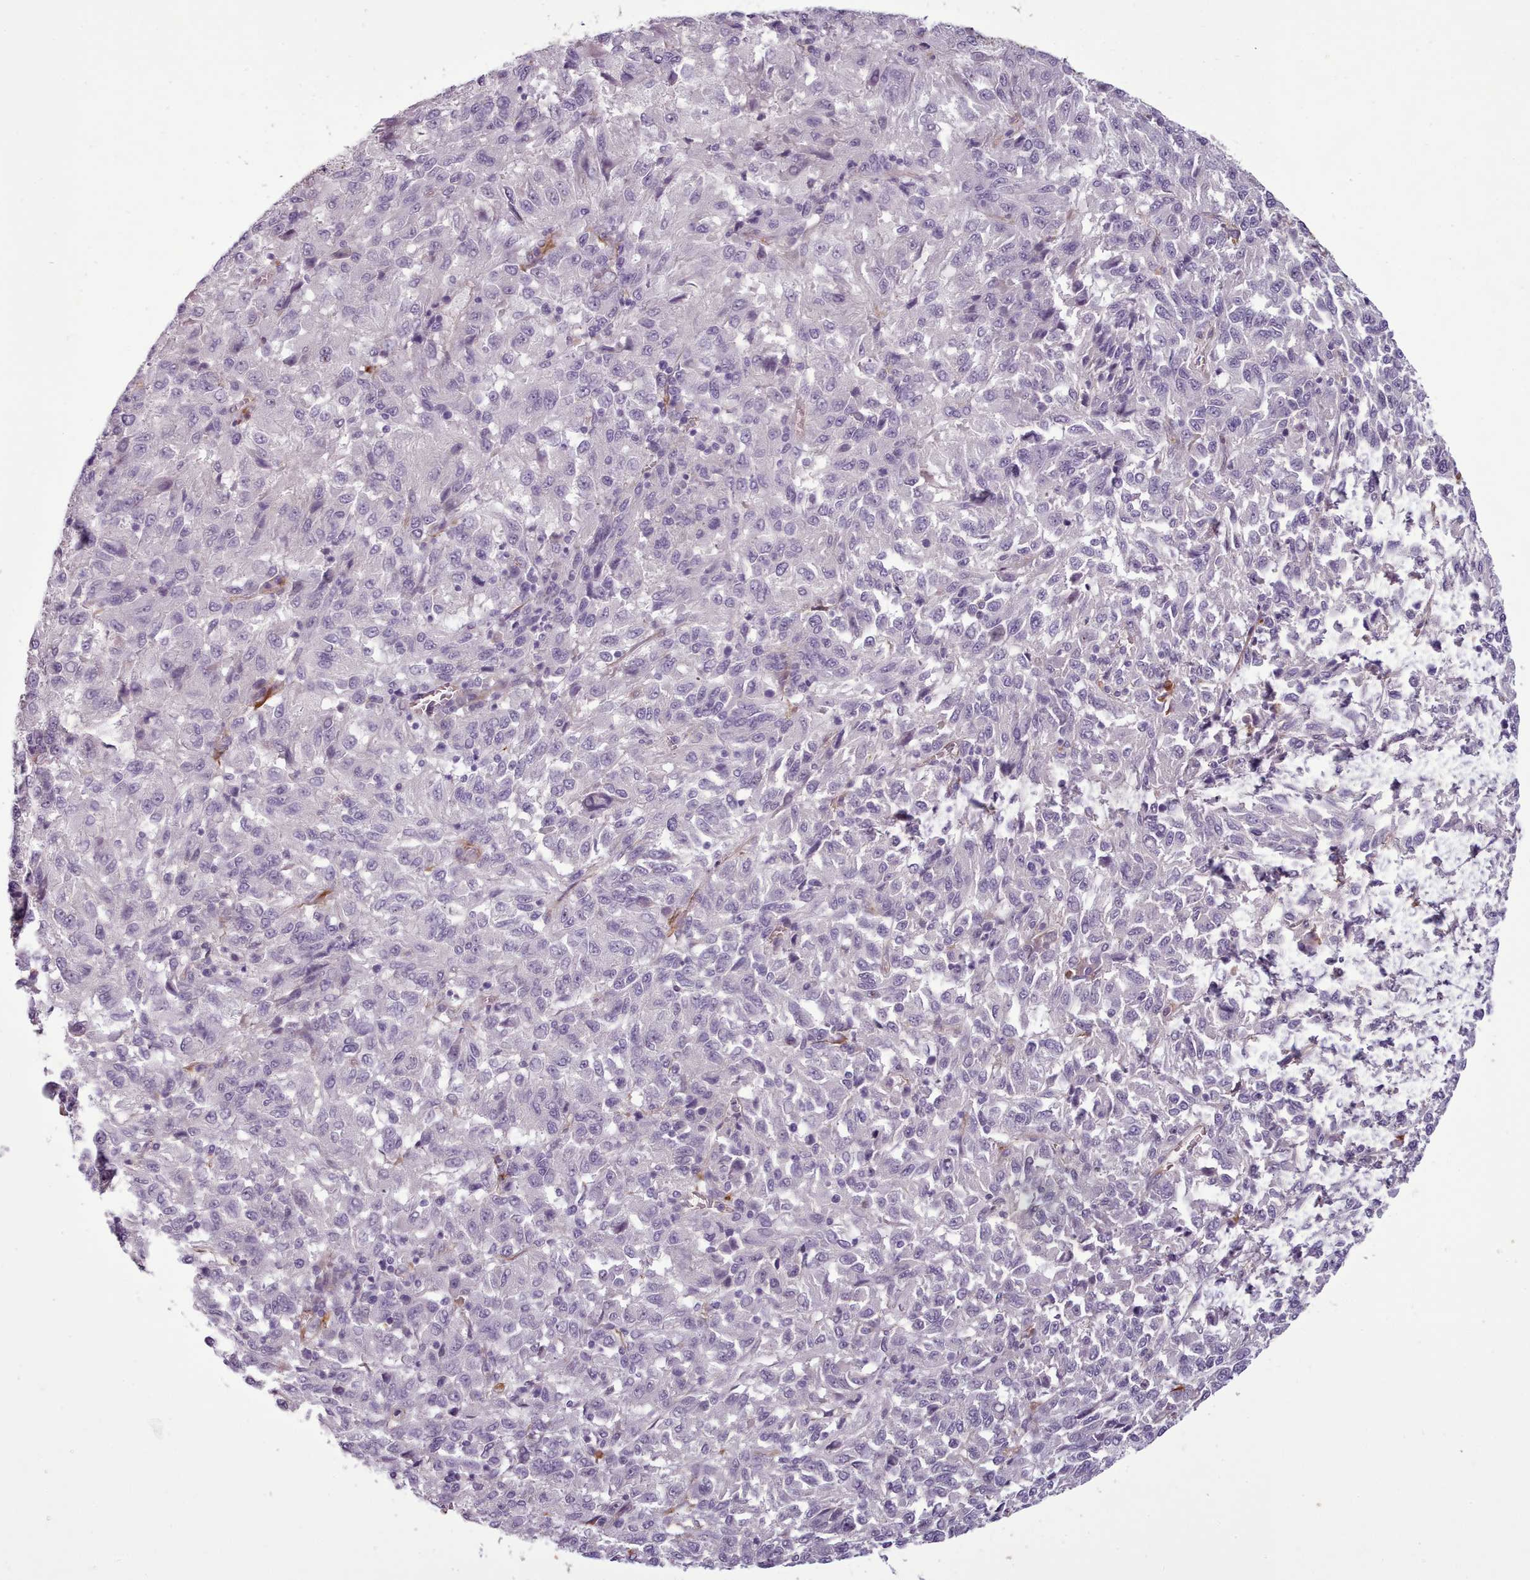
{"staining": {"intensity": "negative", "quantity": "none", "location": "none"}, "tissue": "melanoma", "cell_type": "Tumor cells", "image_type": "cancer", "snomed": [{"axis": "morphology", "description": "Malignant melanoma, Metastatic site"}, {"axis": "topography", "description": "Lung"}], "caption": "A histopathology image of melanoma stained for a protein reveals no brown staining in tumor cells.", "gene": "PLD4", "patient": {"sex": "male", "age": 64}}